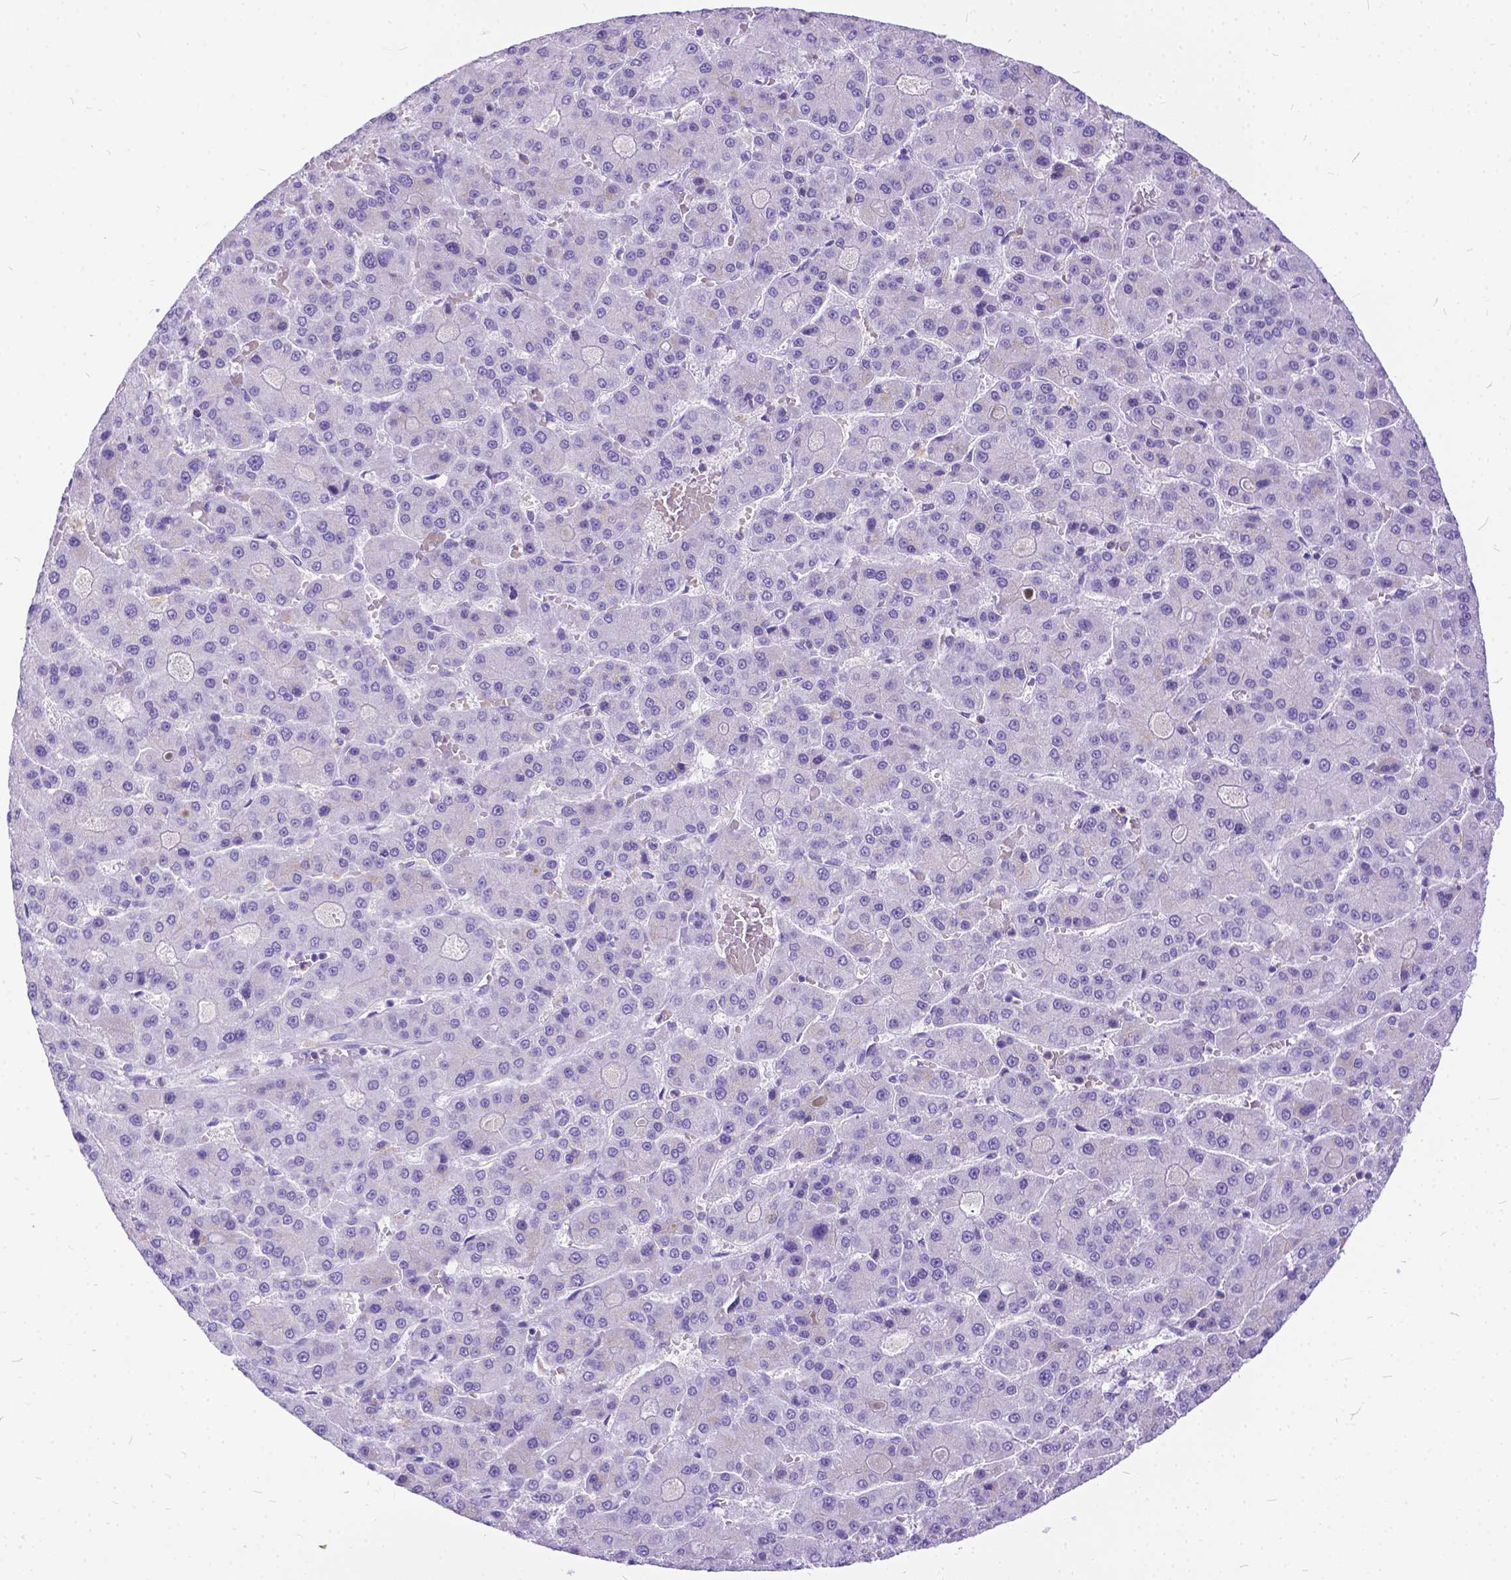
{"staining": {"intensity": "negative", "quantity": "none", "location": "none"}, "tissue": "liver cancer", "cell_type": "Tumor cells", "image_type": "cancer", "snomed": [{"axis": "morphology", "description": "Carcinoma, Hepatocellular, NOS"}, {"axis": "topography", "description": "Liver"}], "caption": "This is an immunohistochemistry photomicrograph of human liver hepatocellular carcinoma. There is no expression in tumor cells.", "gene": "TMEM169", "patient": {"sex": "male", "age": 70}}